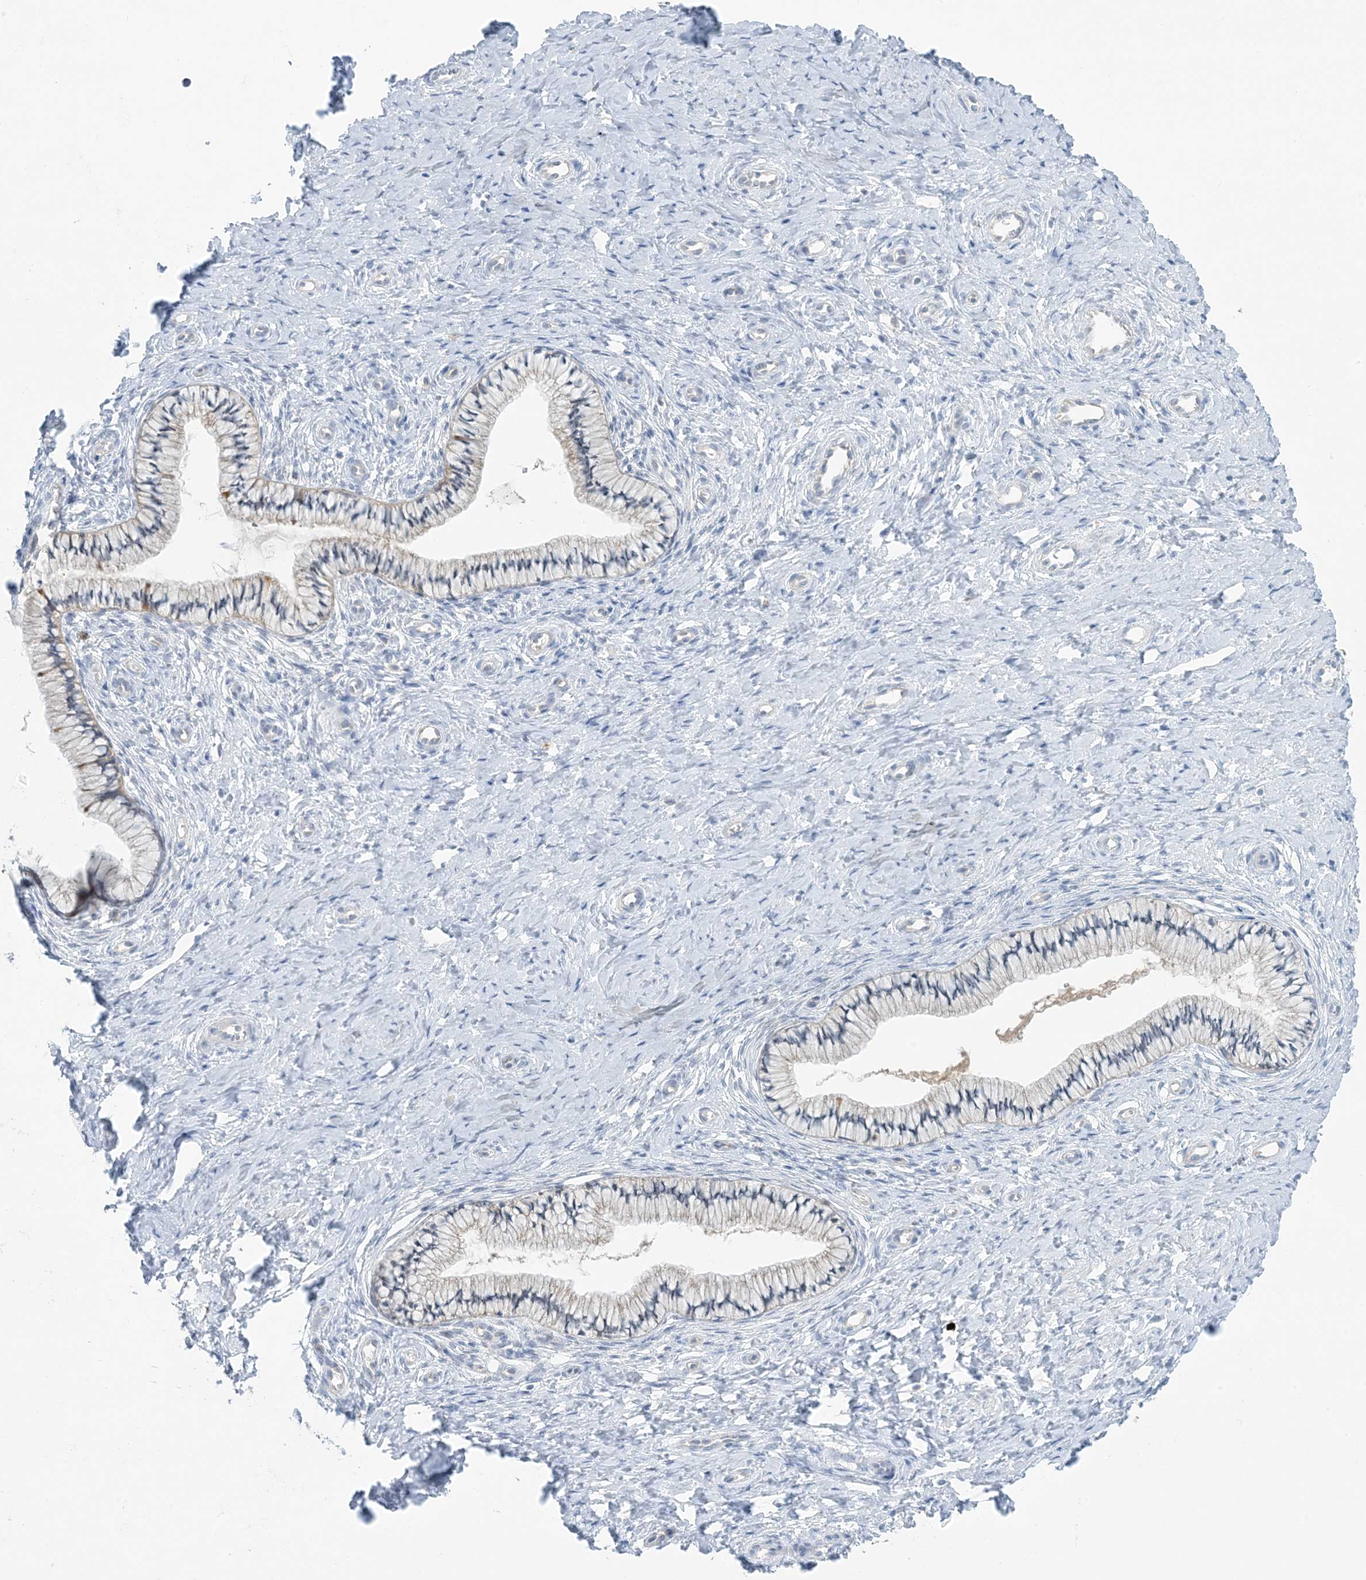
{"staining": {"intensity": "moderate", "quantity": "25%-75%", "location": "cytoplasmic/membranous"}, "tissue": "cervix", "cell_type": "Glandular cells", "image_type": "normal", "snomed": [{"axis": "morphology", "description": "Normal tissue, NOS"}, {"axis": "topography", "description": "Cervix"}], "caption": "A medium amount of moderate cytoplasmic/membranous expression is appreciated in about 25%-75% of glandular cells in unremarkable cervix.", "gene": "MRPS18A", "patient": {"sex": "female", "age": 36}}